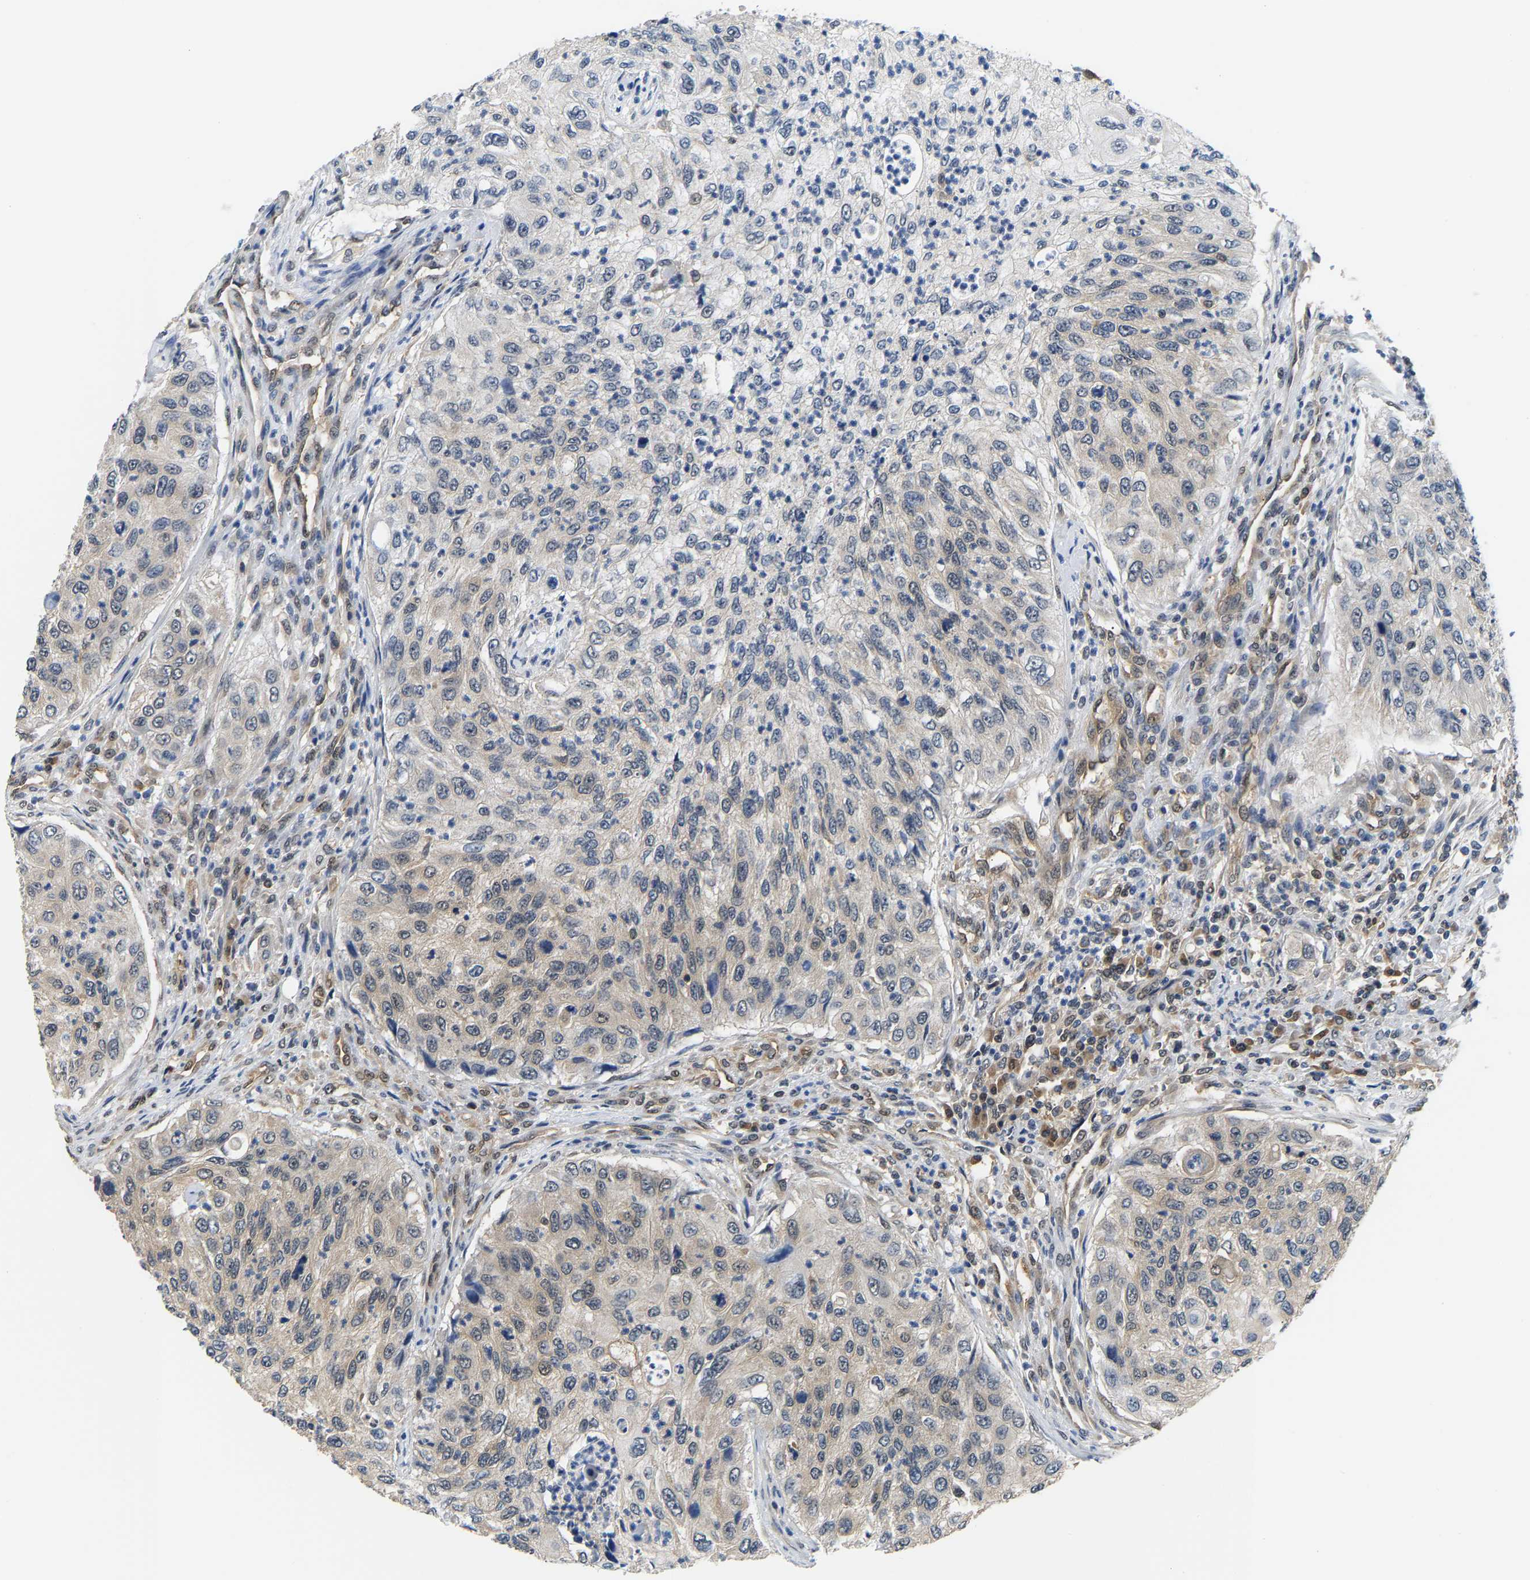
{"staining": {"intensity": "weak", "quantity": "<25%", "location": "cytoplasmic/membranous"}, "tissue": "urothelial cancer", "cell_type": "Tumor cells", "image_type": "cancer", "snomed": [{"axis": "morphology", "description": "Urothelial carcinoma, High grade"}, {"axis": "topography", "description": "Urinary bladder"}], "caption": "Protein analysis of urothelial cancer exhibits no significant expression in tumor cells. Brightfield microscopy of IHC stained with DAB (brown) and hematoxylin (blue), captured at high magnification.", "gene": "ARHGEF12", "patient": {"sex": "female", "age": 60}}